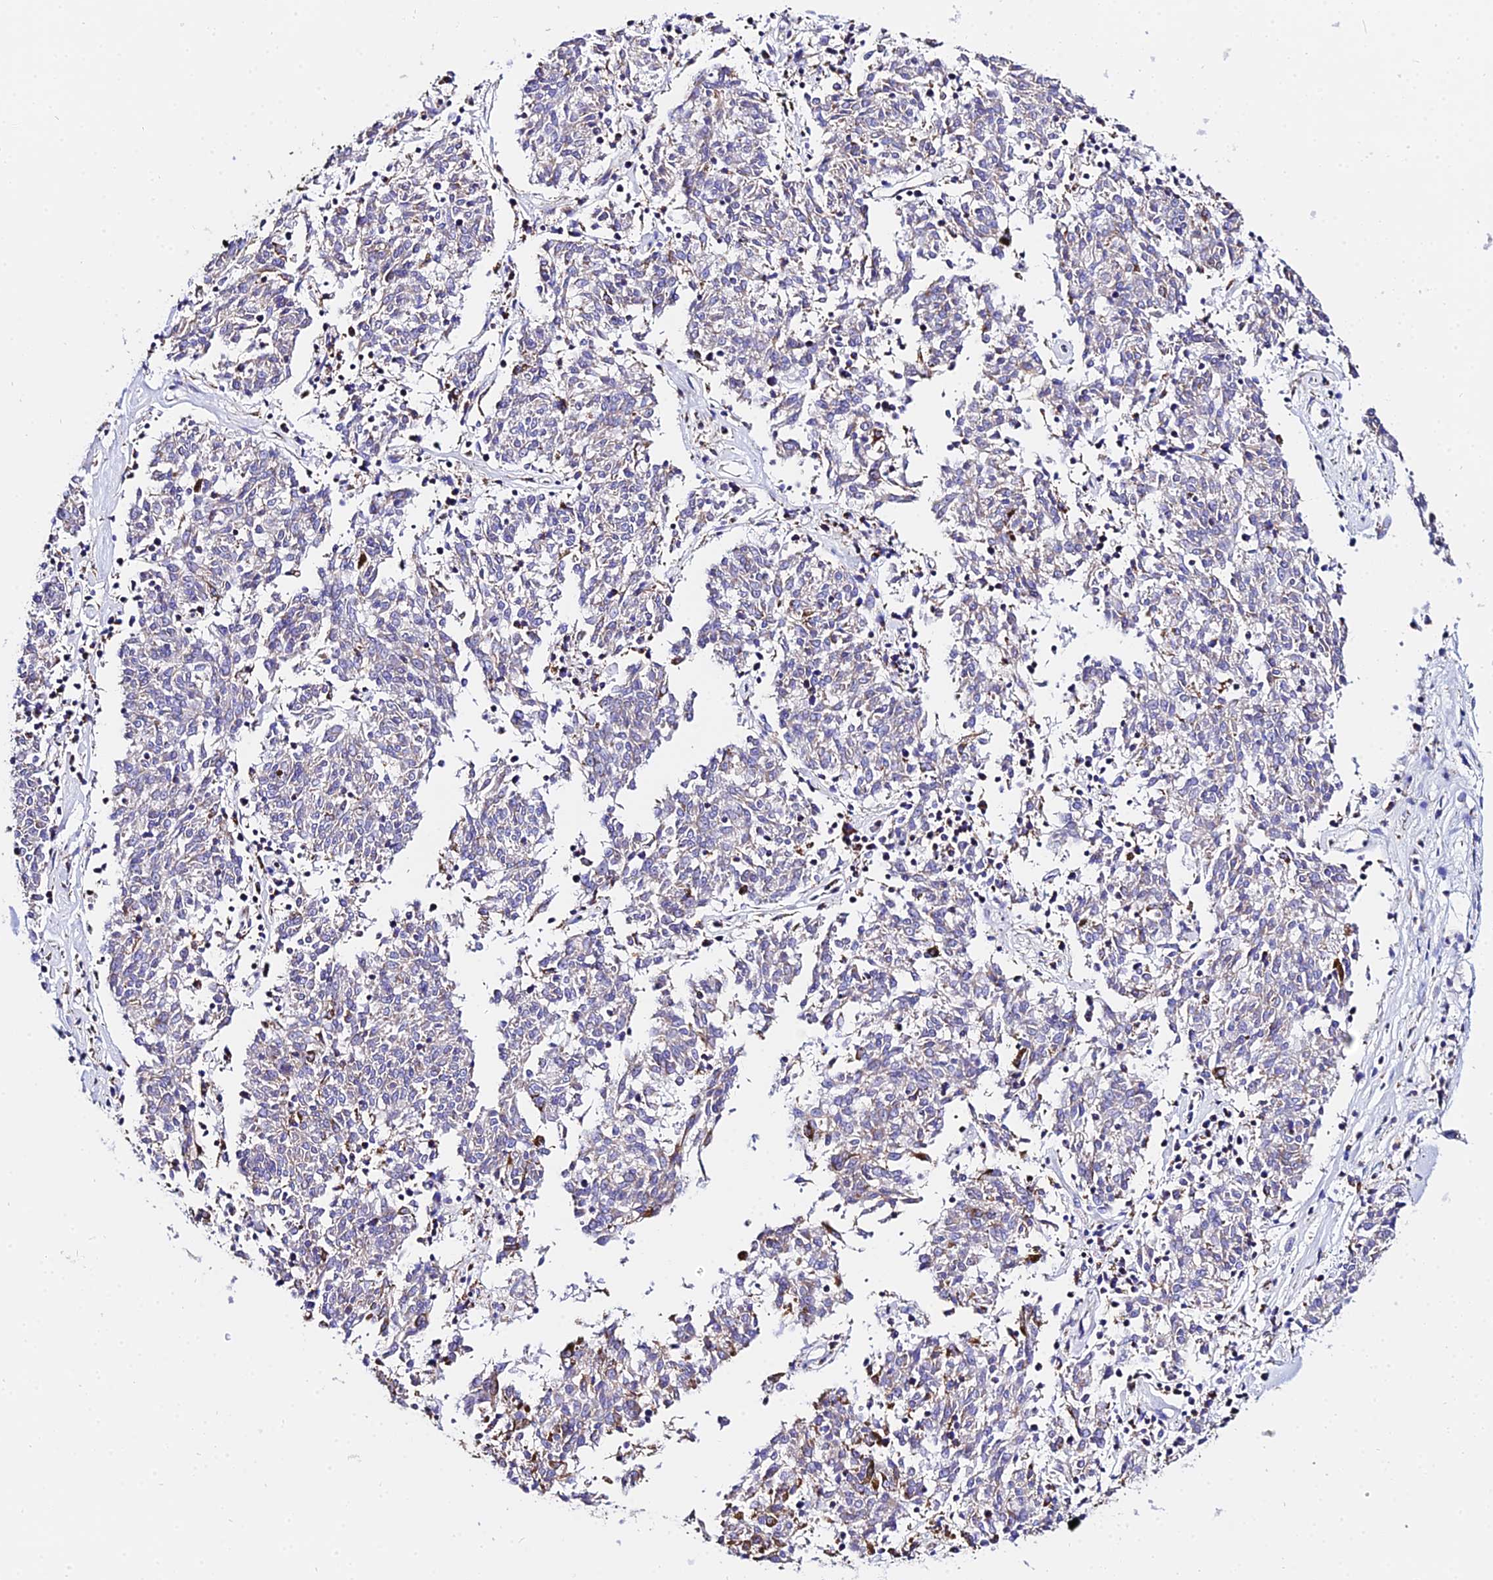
{"staining": {"intensity": "weak", "quantity": "25%-75%", "location": "cytoplasmic/membranous"}, "tissue": "melanoma", "cell_type": "Tumor cells", "image_type": "cancer", "snomed": [{"axis": "morphology", "description": "Malignant melanoma, NOS"}, {"axis": "topography", "description": "Skin"}], "caption": "Immunohistochemical staining of malignant melanoma reveals low levels of weak cytoplasmic/membranous protein positivity in about 25%-75% of tumor cells.", "gene": "ZNF573", "patient": {"sex": "female", "age": 72}}